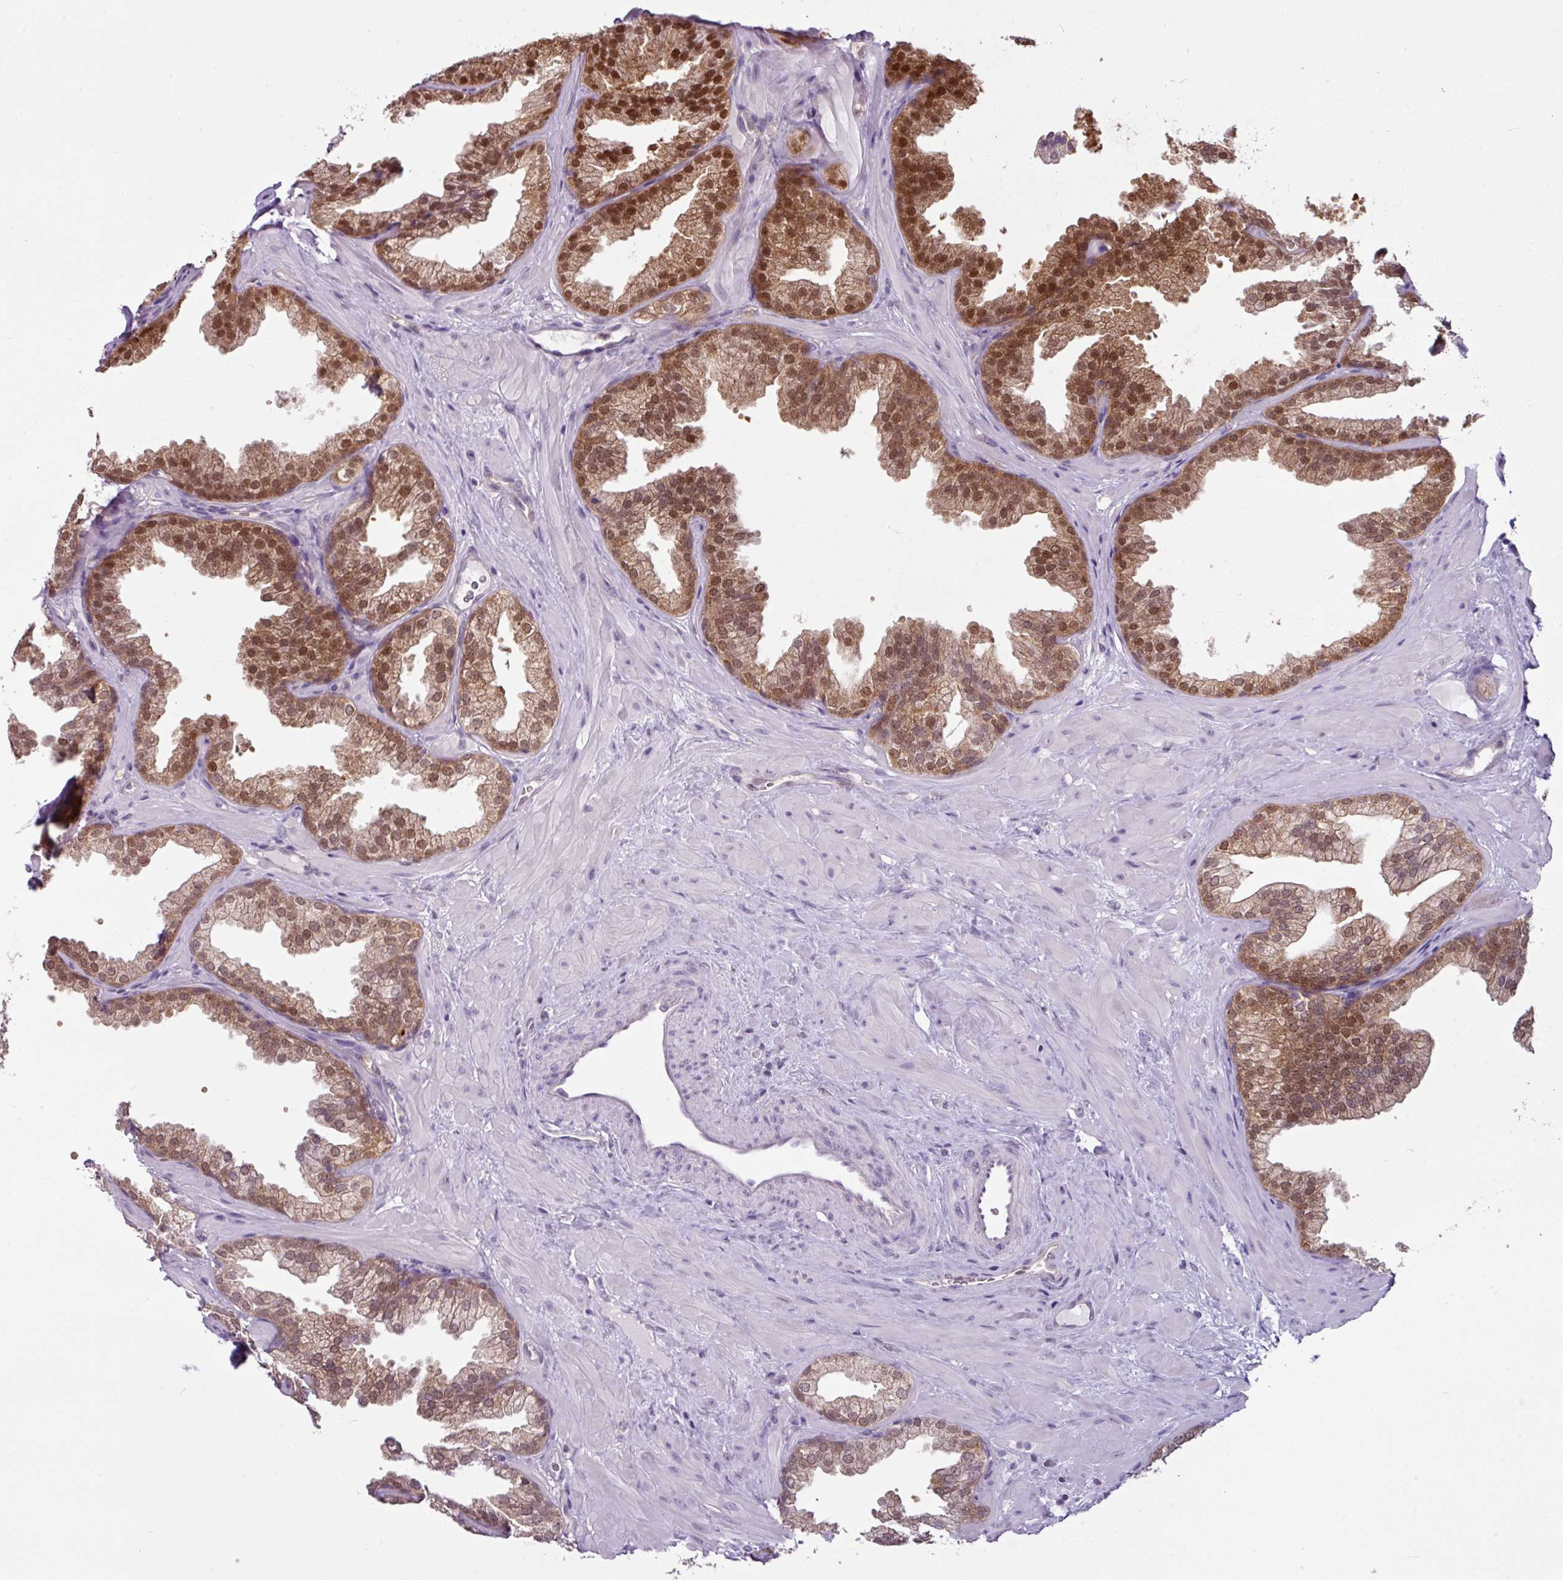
{"staining": {"intensity": "strong", "quantity": "25%-75%", "location": "cytoplasmic/membranous,nuclear"}, "tissue": "prostate", "cell_type": "Glandular cells", "image_type": "normal", "snomed": [{"axis": "morphology", "description": "Normal tissue, NOS"}, {"axis": "topography", "description": "Prostate"}], "caption": "The histopathology image reveals immunohistochemical staining of normal prostate. There is strong cytoplasmic/membranous,nuclear positivity is present in about 25%-75% of glandular cells. (IHC, brightfield microscopy, high magnification).", "gene": "TTLL12", "patient": {"sex": "male", "age": 37}}